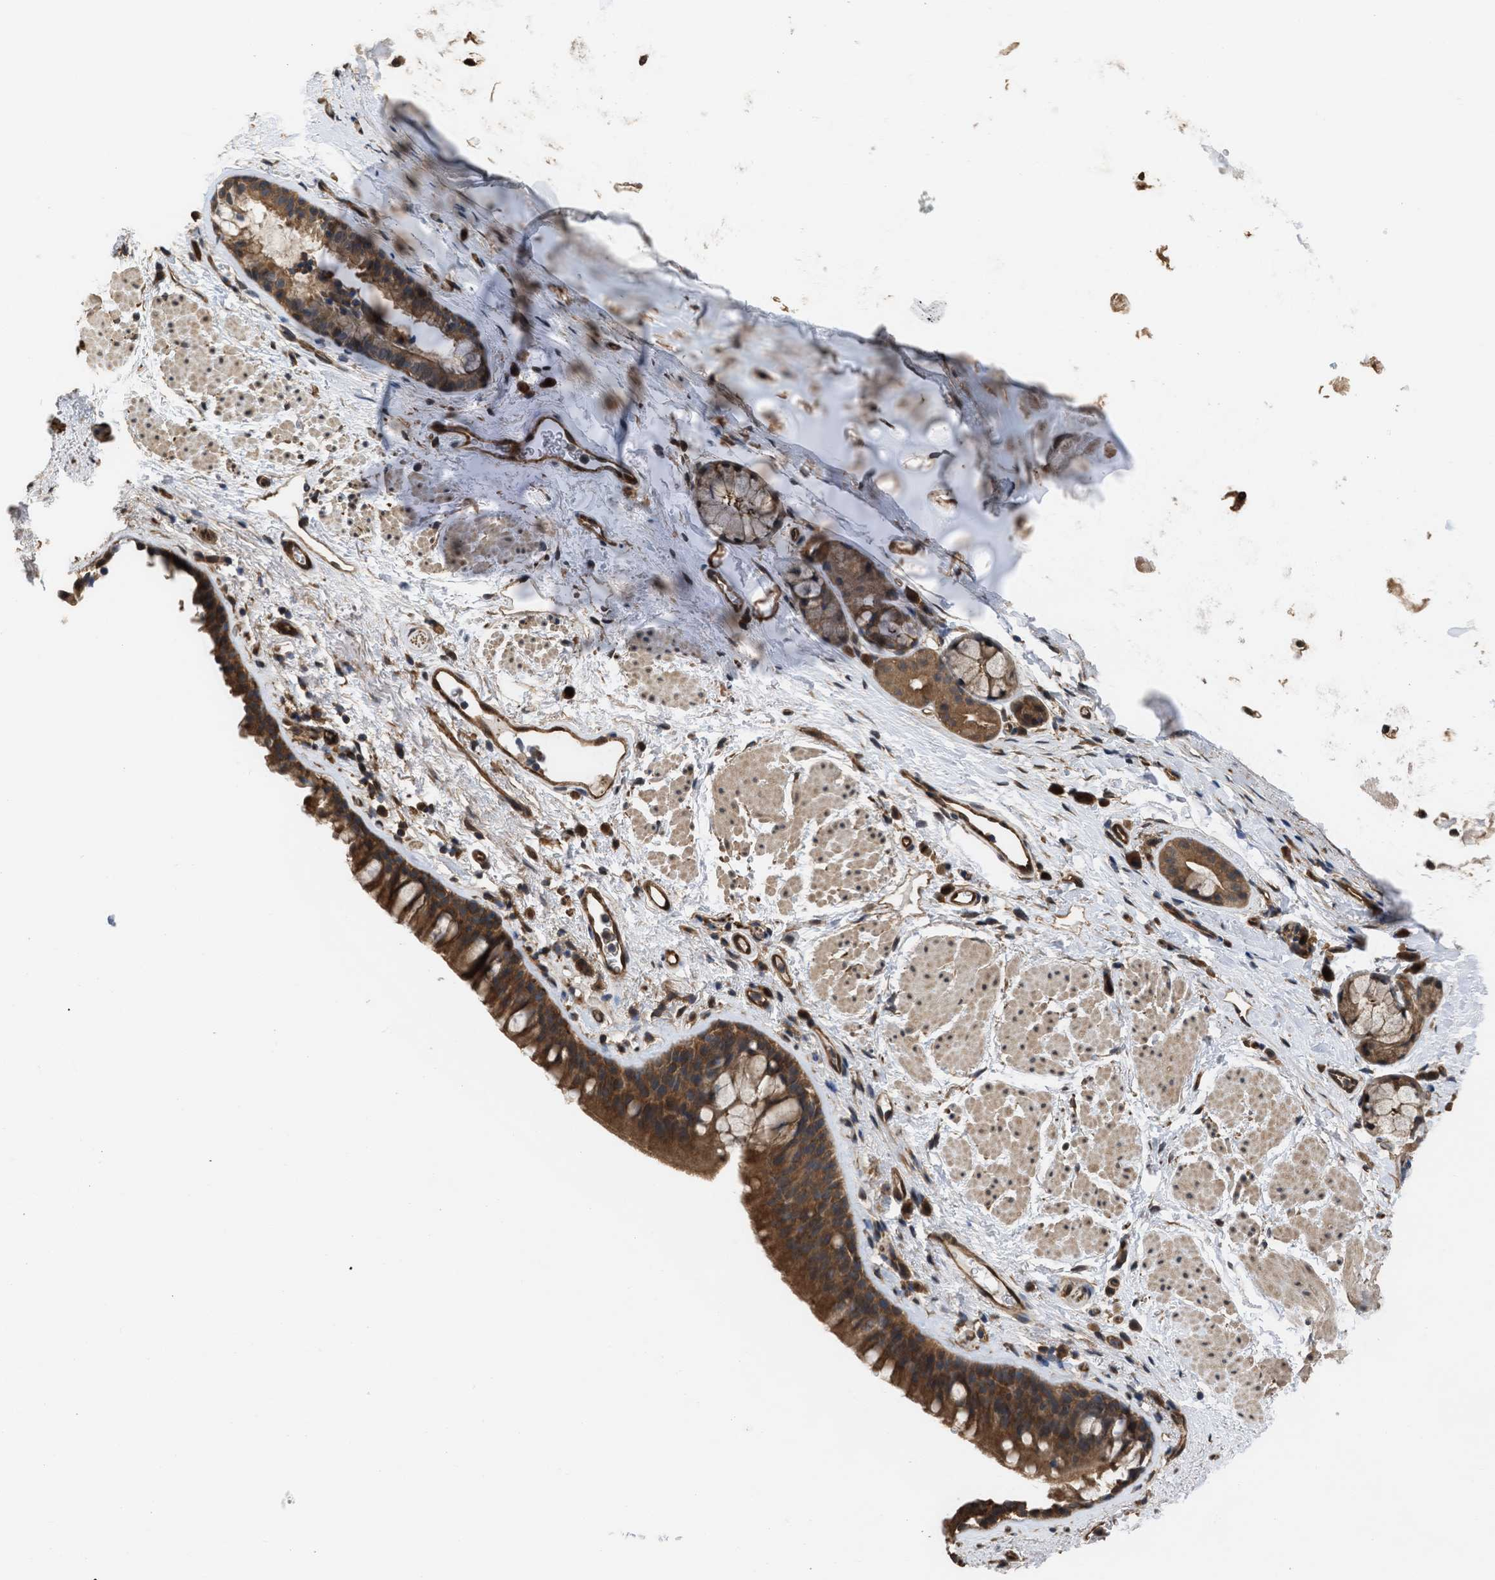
{"staining": {"intensity": "moderate", "quantity": ">75%", "location": "cytoplasmic/membranous"}, "tissue": "bronchus", "cell_type": "Respiratory epithelial cells", "image_type": "normal", "snomed": [{"axis": "morphology", "description": "Normal tissue, NOS"}, {"axis": "topography", "description": "Cartilage tissue"}, {"axis": "topography", "description": "Bronchus"}], "caption": "The image shows a brown stain indicating the presence of a protein in the cytoplasmic/membranous of respiratory epithelial cells in bronchus.", "gene": "YWHAG", "patient": {"sex": "female", "age": 53}}